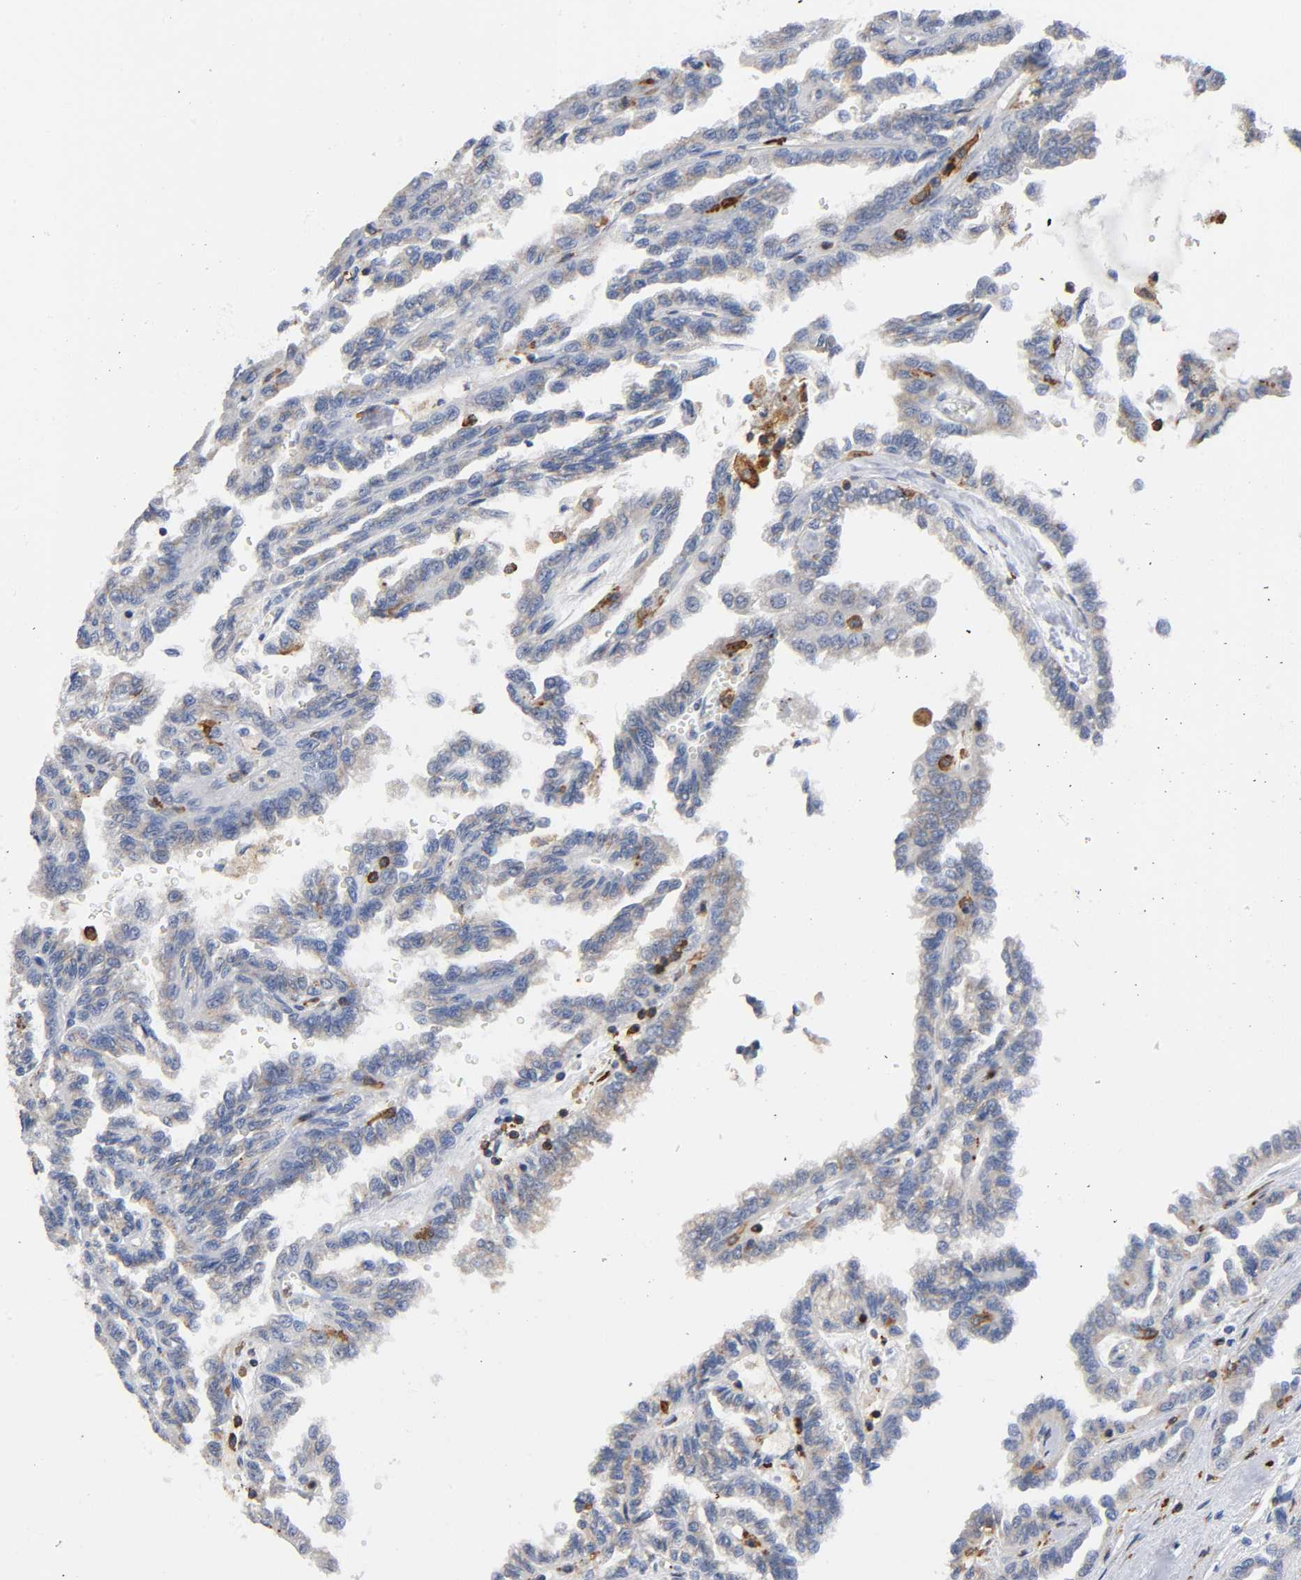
{"staining": {"intensity": "weak", "quantity": "25%-75%", "location": "cytoplasmic/membranous"}, "tissue": "renal cancer", "cell_type": "Tumor cells", "image_type": "cancer", "snomed": [{"axis": "morphology", "description": "Inflammation, NOS"}, {"axis": "morphology", "description": "Adenocarcinoma, NOS"}, {"axis": "topography", "description": "Kidney"}], "caption": "Brown immunohistochemical staining in renal cancer (adenocarcinoma) shows weak cytoplasmic/membranous staining in approximately 25%-75% of tumor cells. (DAB = brown stain, brightfield microscopy at high magnification).", "gene": "CAPN10", "patient": {"sex": "male", "age": 68}}